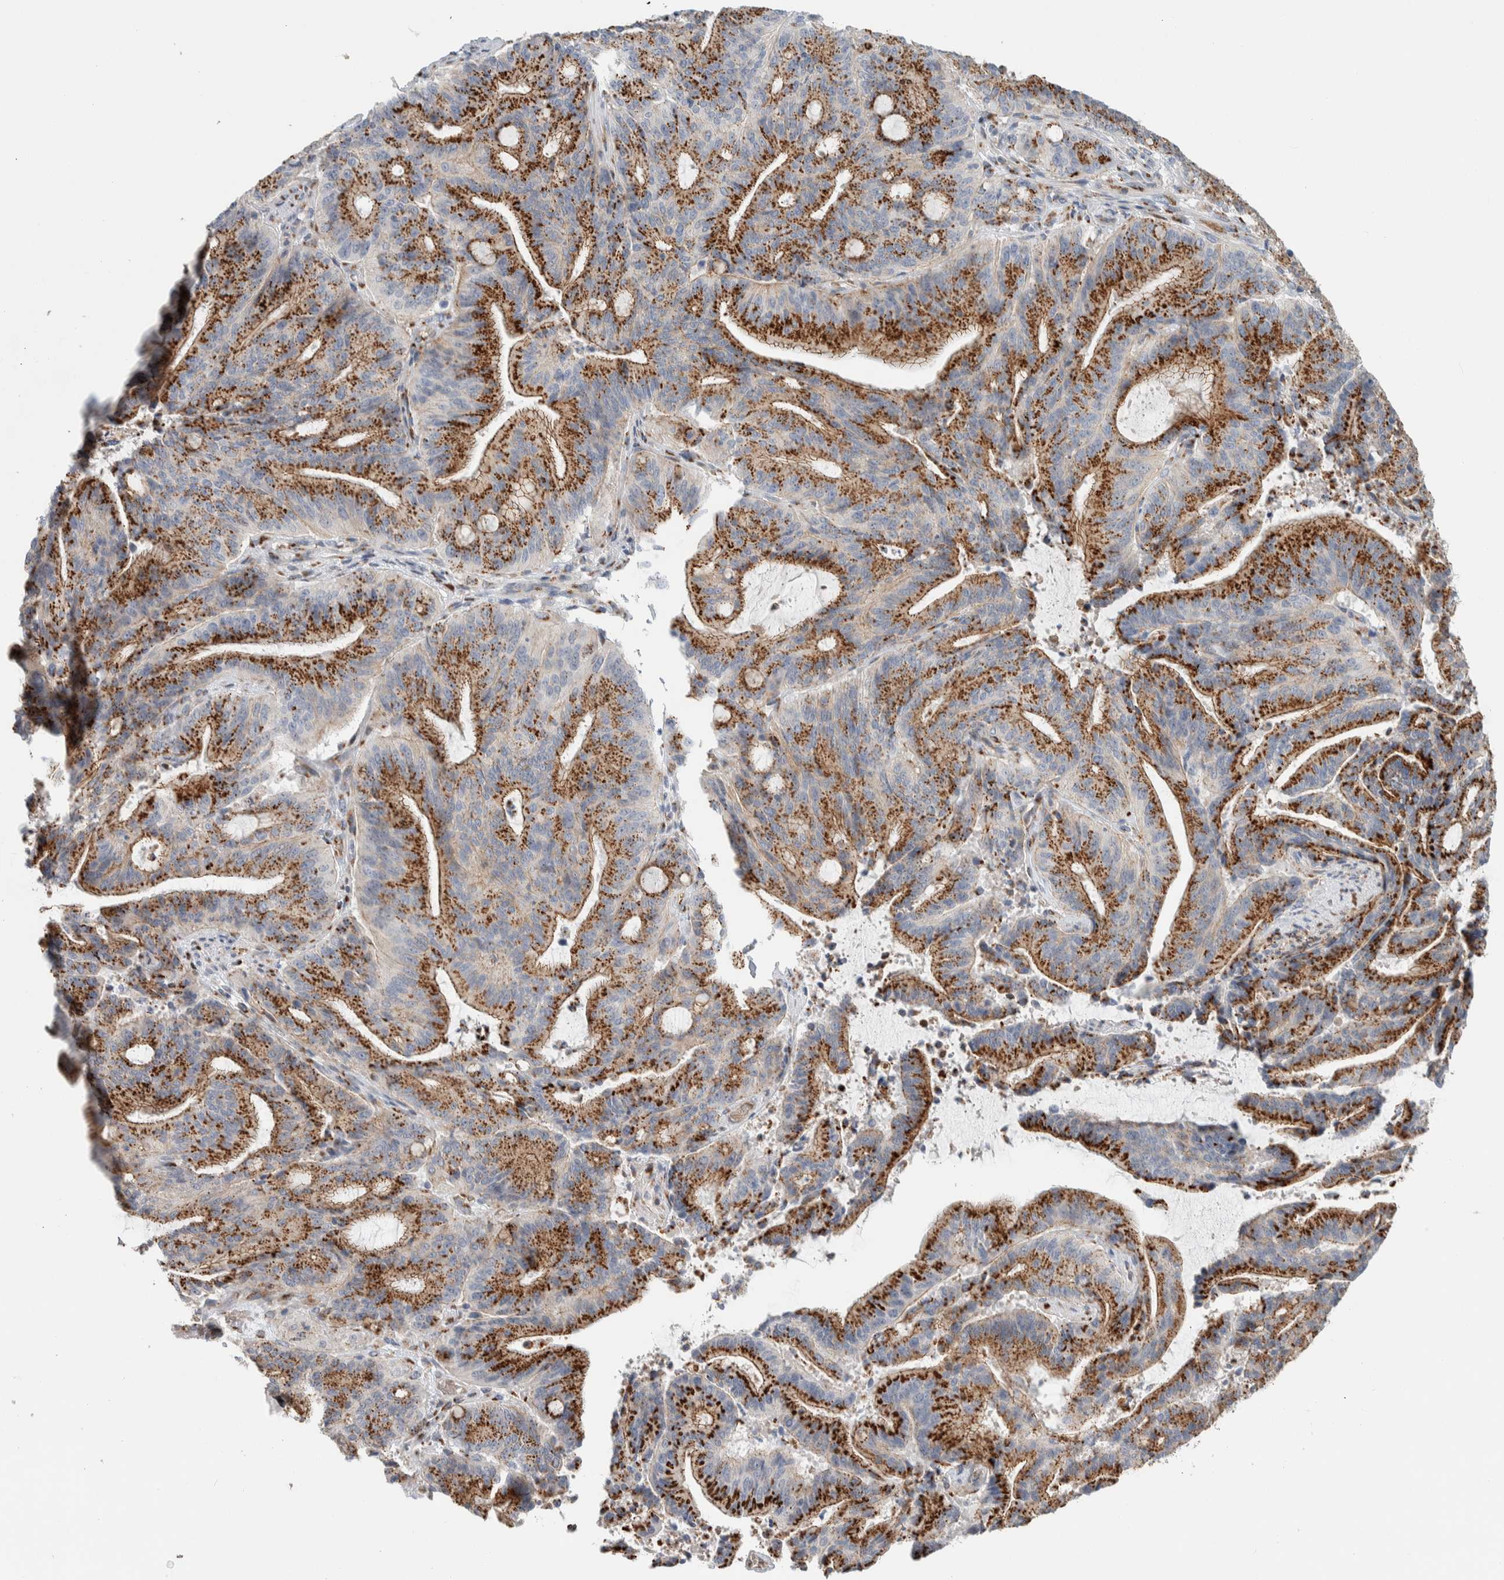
{"staining": {"intensity": "strong", "quantity": ">75%", "location": "cytoplasmic/membranous"}, "tissue": "liver cancer", "cell_type": "Tumor cells", "image_type": "cancer", "snomed": [{"axis": "morphology", "description": "Normal tissue, NOS"}, {"axis": "morphology", "description": "Cholangiocarcinoma"}, {"axis": "topography", "description": "Liver"}, {"axis": "topography", "description": "Peripheral nerve tissue"}], "caption": "The histopathology image demonstrates staining of liver cancer, revealing strong cytoplasmic/membranous protein positivity (brown color) within tumor cells.", "gene": "SLC38A10", "patient": {"sex": "female", "age": 73}}